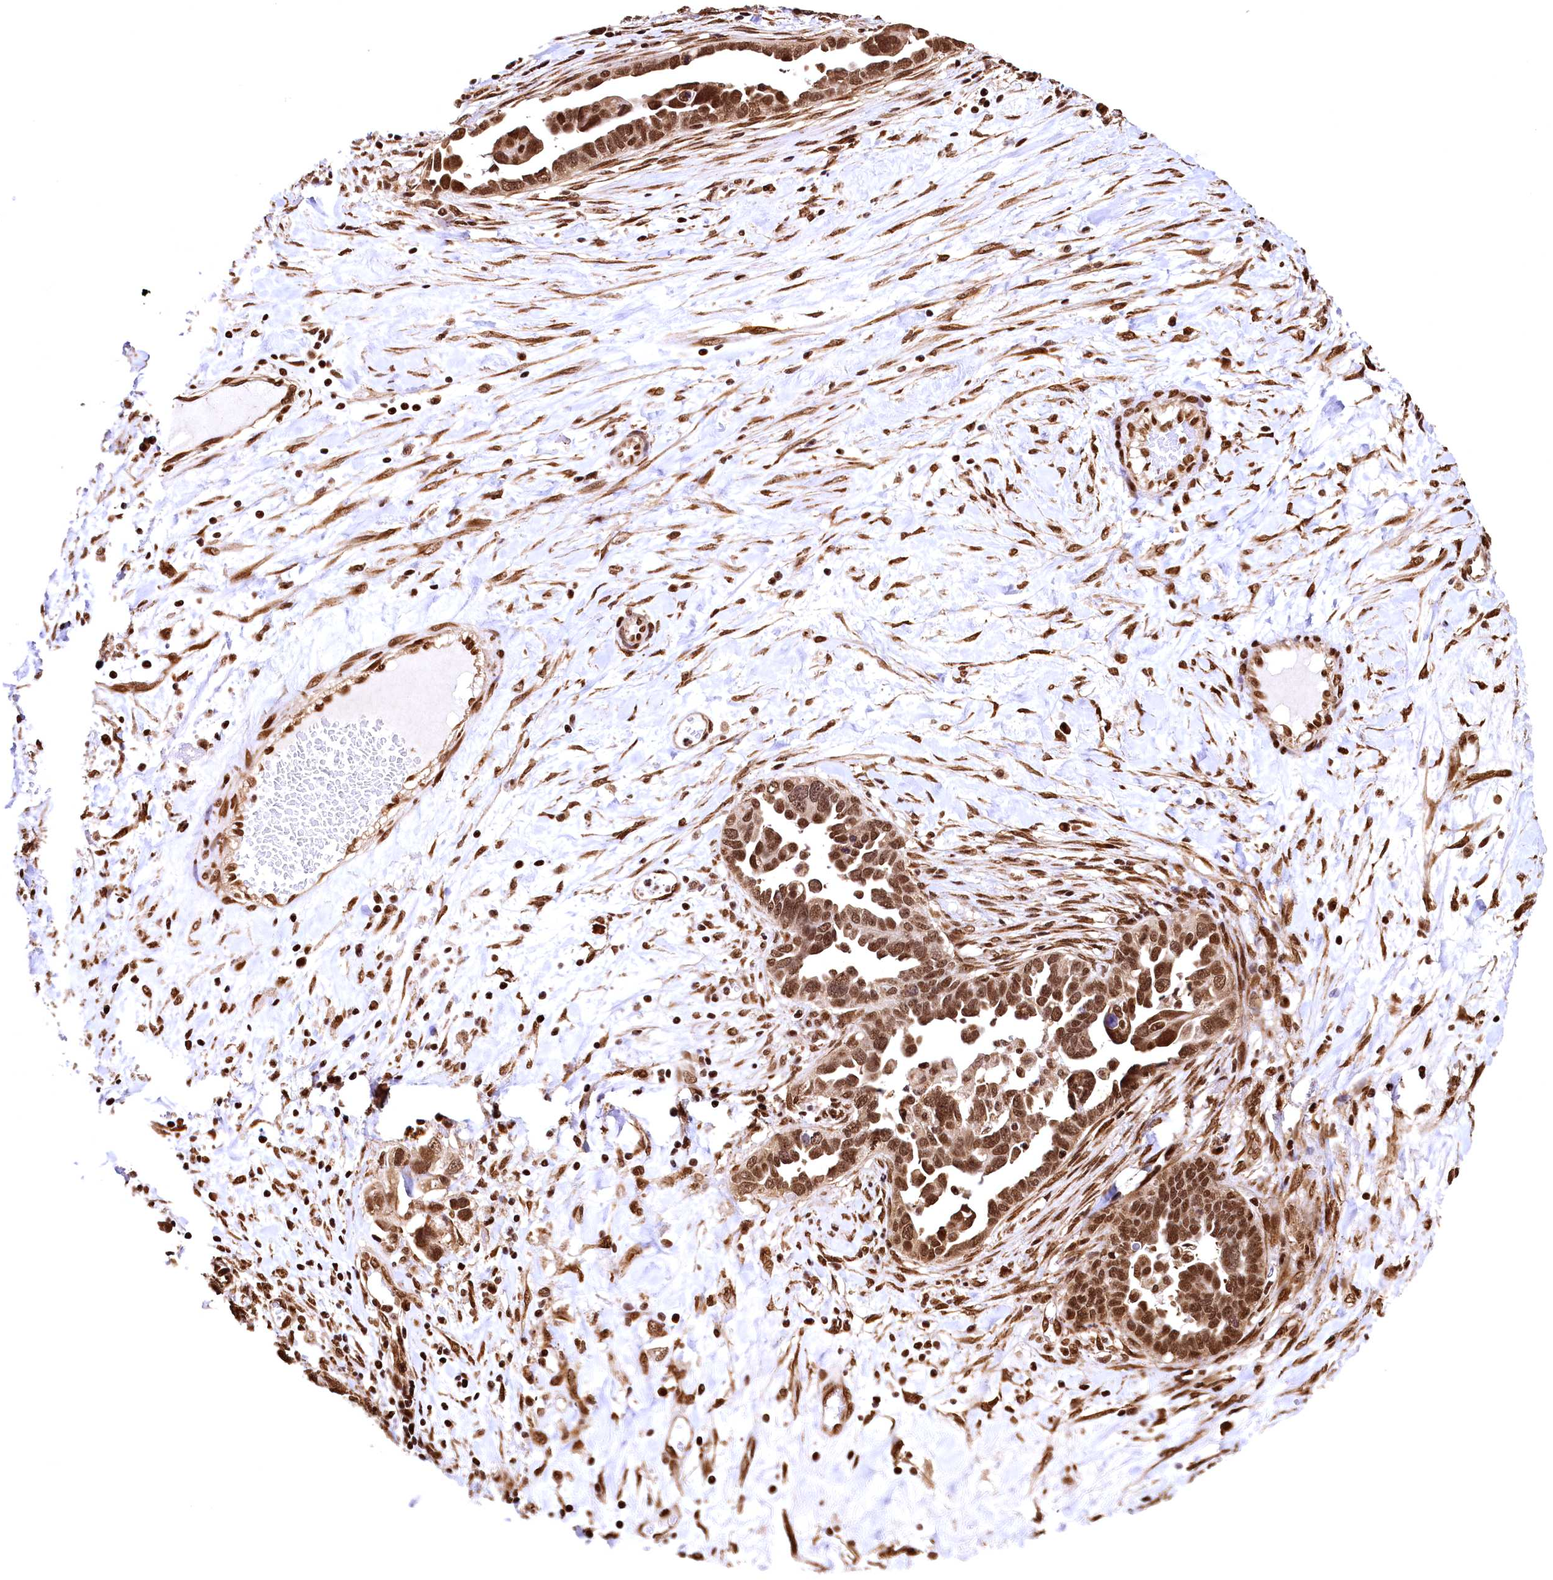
{"staining": {"intensity": "moderate", "quantity": ">75%", "location": "nuclear"}, "tissue": "ovarian cancer", "cell_type": "Tumor cells", "image_type": "cancer", "snomed": [{"axis": "morphology", "description": "Cystadenocarcinoma, serous, NOS"}, {"axis": "topography", "description": "Ovary"}], "caption": "High-magnification brightfield microscopy of ovarian serous cystadenocarcinoma stained with DAB (3,3'-diaminobenzidine) (brown) and counterstained with hematoxylin (blue). tumor cells exhibit moderate nuclear expression is seen in about>75% of cells. (Brightfield microscopy of DAB IHC at high magnification).", "gene": "PDS5B", "patient": {"sex": "female", "age": 54}}